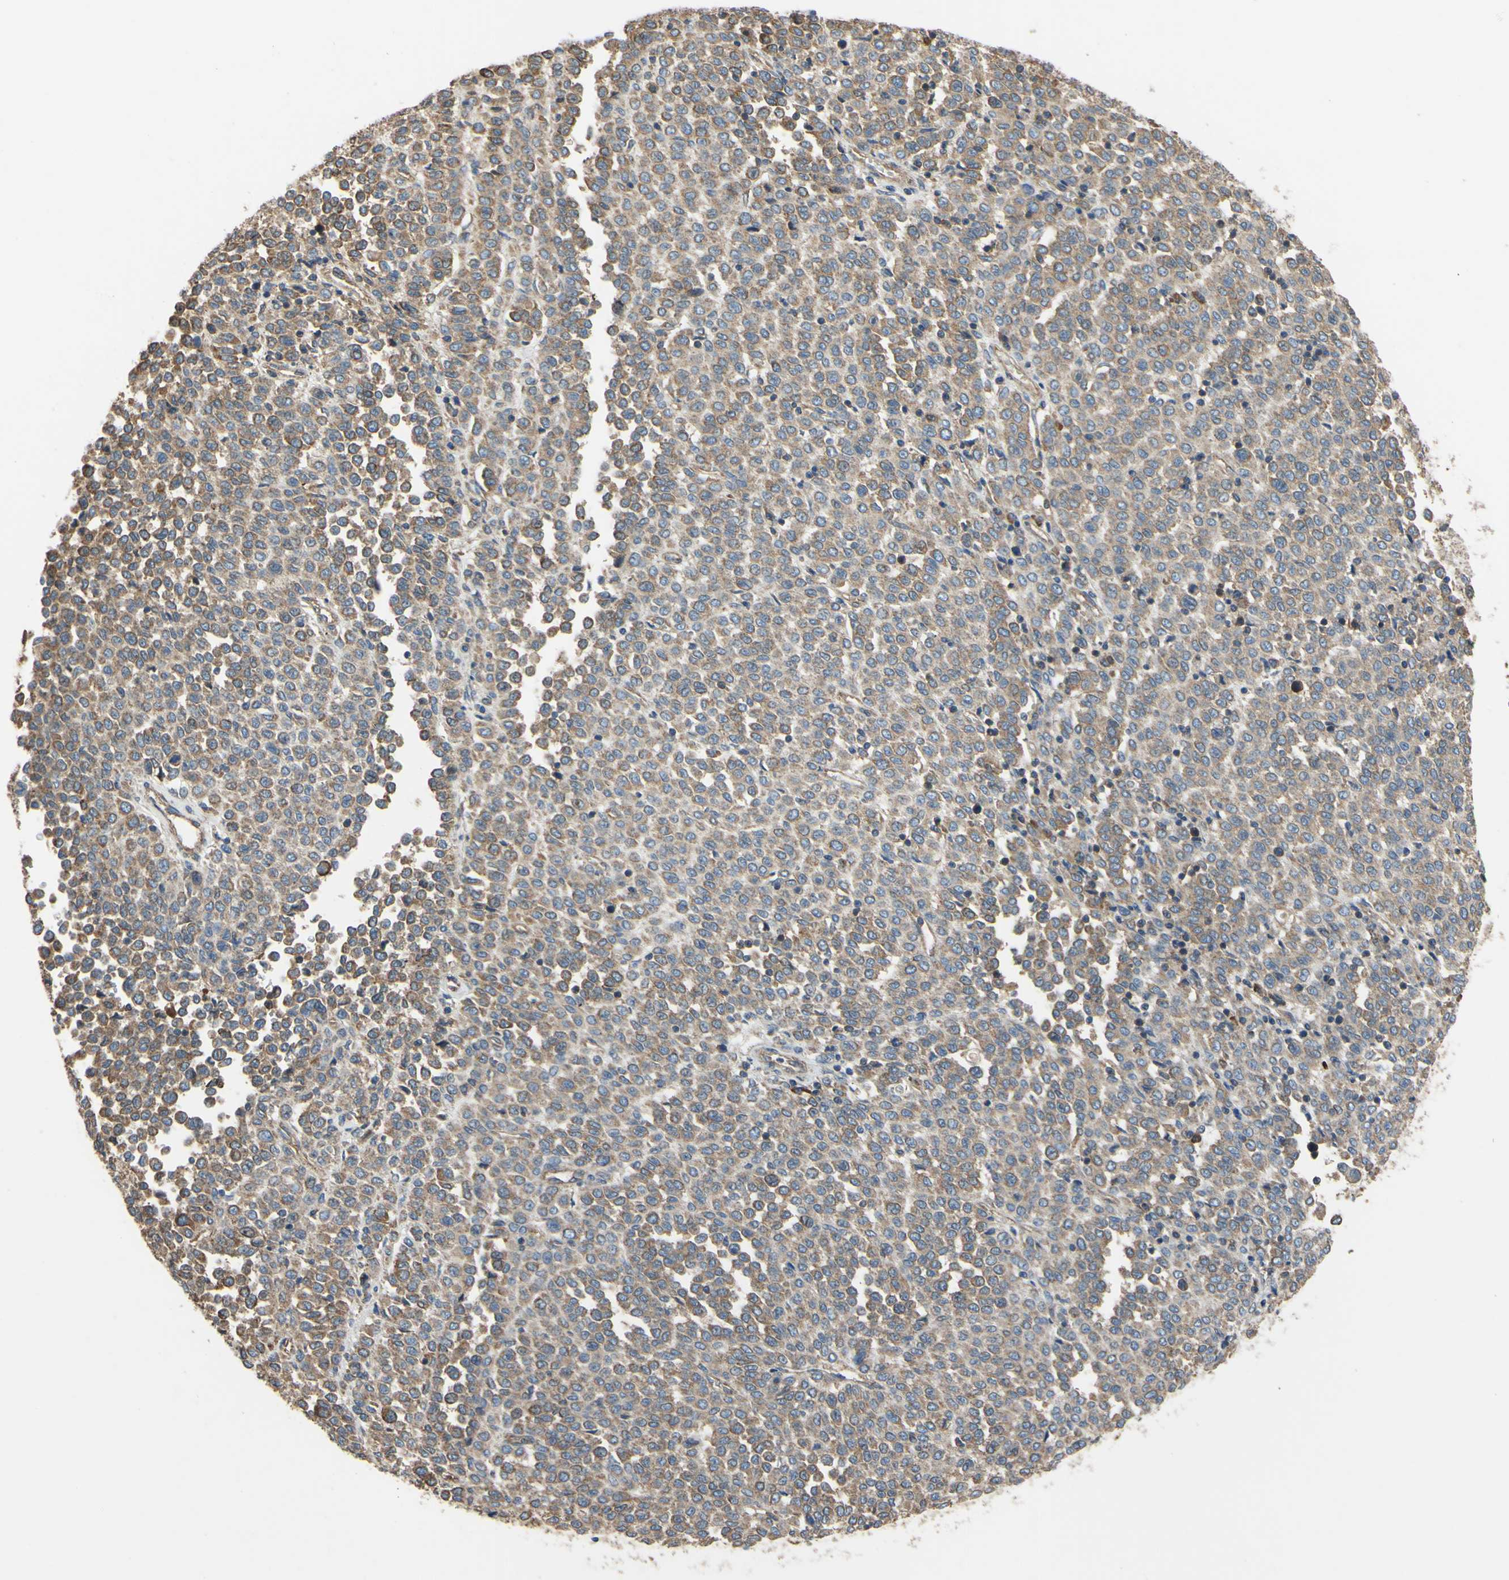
{"staining": {"intensity": "moderate", "quantity": ">75%", "location": "cytoplasmic/membranous"}, "tissue": "melanoma", "cell_type": "Tumor cells", "image_type": "cancer", "snomed": [{"axis": "morphology", "description": "Malignant melanoma, Metastatic site"}, {"axis": "topography", "description": "Pancreas"}], "caption": "Moderate cytoplasmic/membranous protein expression is appreciated in about >75% of tumor cells in malignant melanoma (metastatic site).", "gene": "BECN1", "patient": {"sex": "female", "age": 30}}